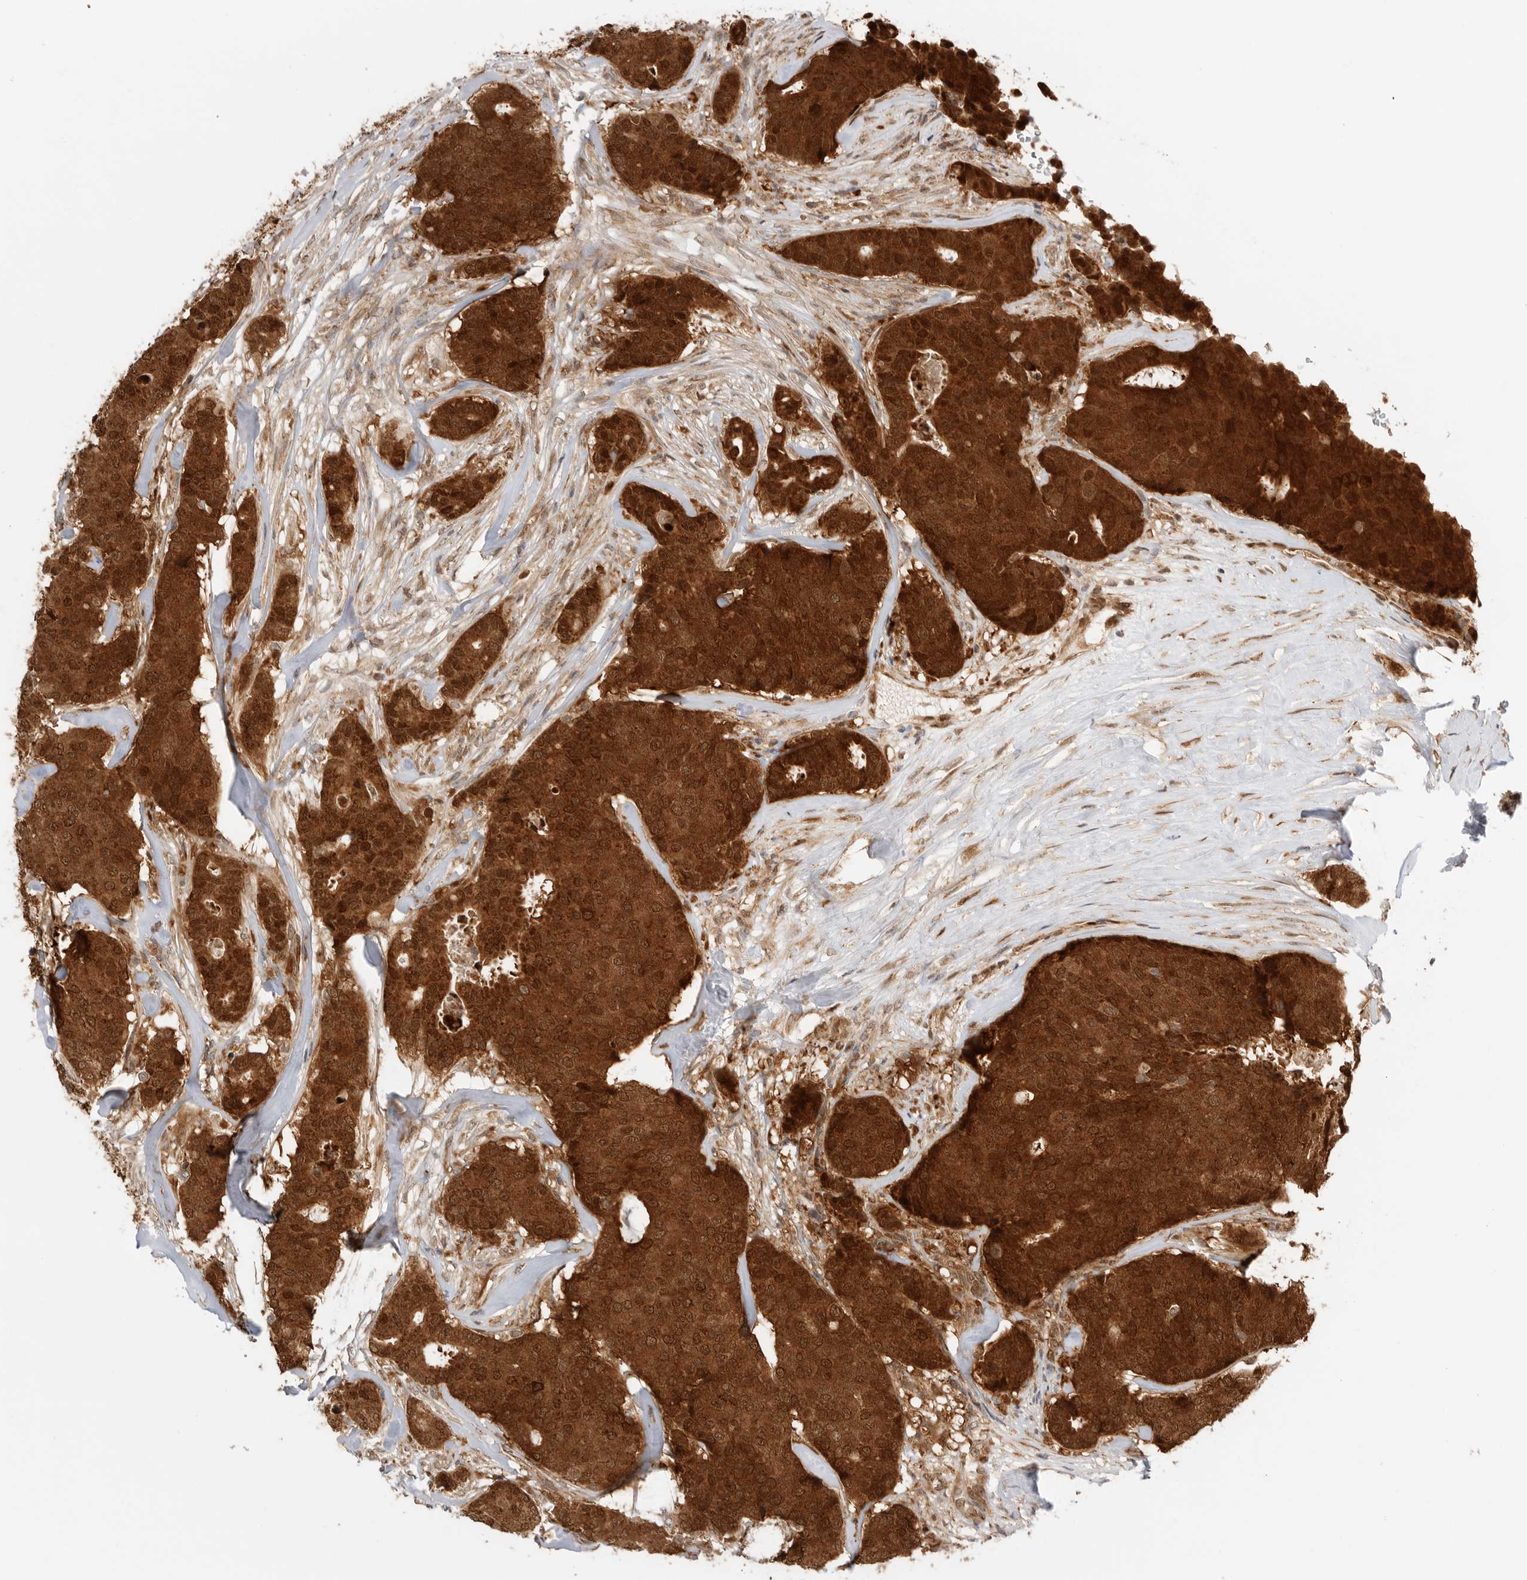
{"staining": {"intensity": "strong", "quantity": ">75%", "location": "cytoplasmic/membranous,nuclear"}, "tissue": "breast cancer", "cell_type": "Tumor cells", "image_type": "cancer", "snomed": [{"axis": "morphology", "description": "Duct carcinoma"}, {"axis": "topography", "description": "Breast"}], "caption": "There is high levels of strong cytoplasmic/membranous and nuclear positivity in tumor cells of breast cancer, as demonstrated by immunohistochemical staining (brown color).", "gene": "DCAF8", "patient": {"sex": "female", "age": 75}}